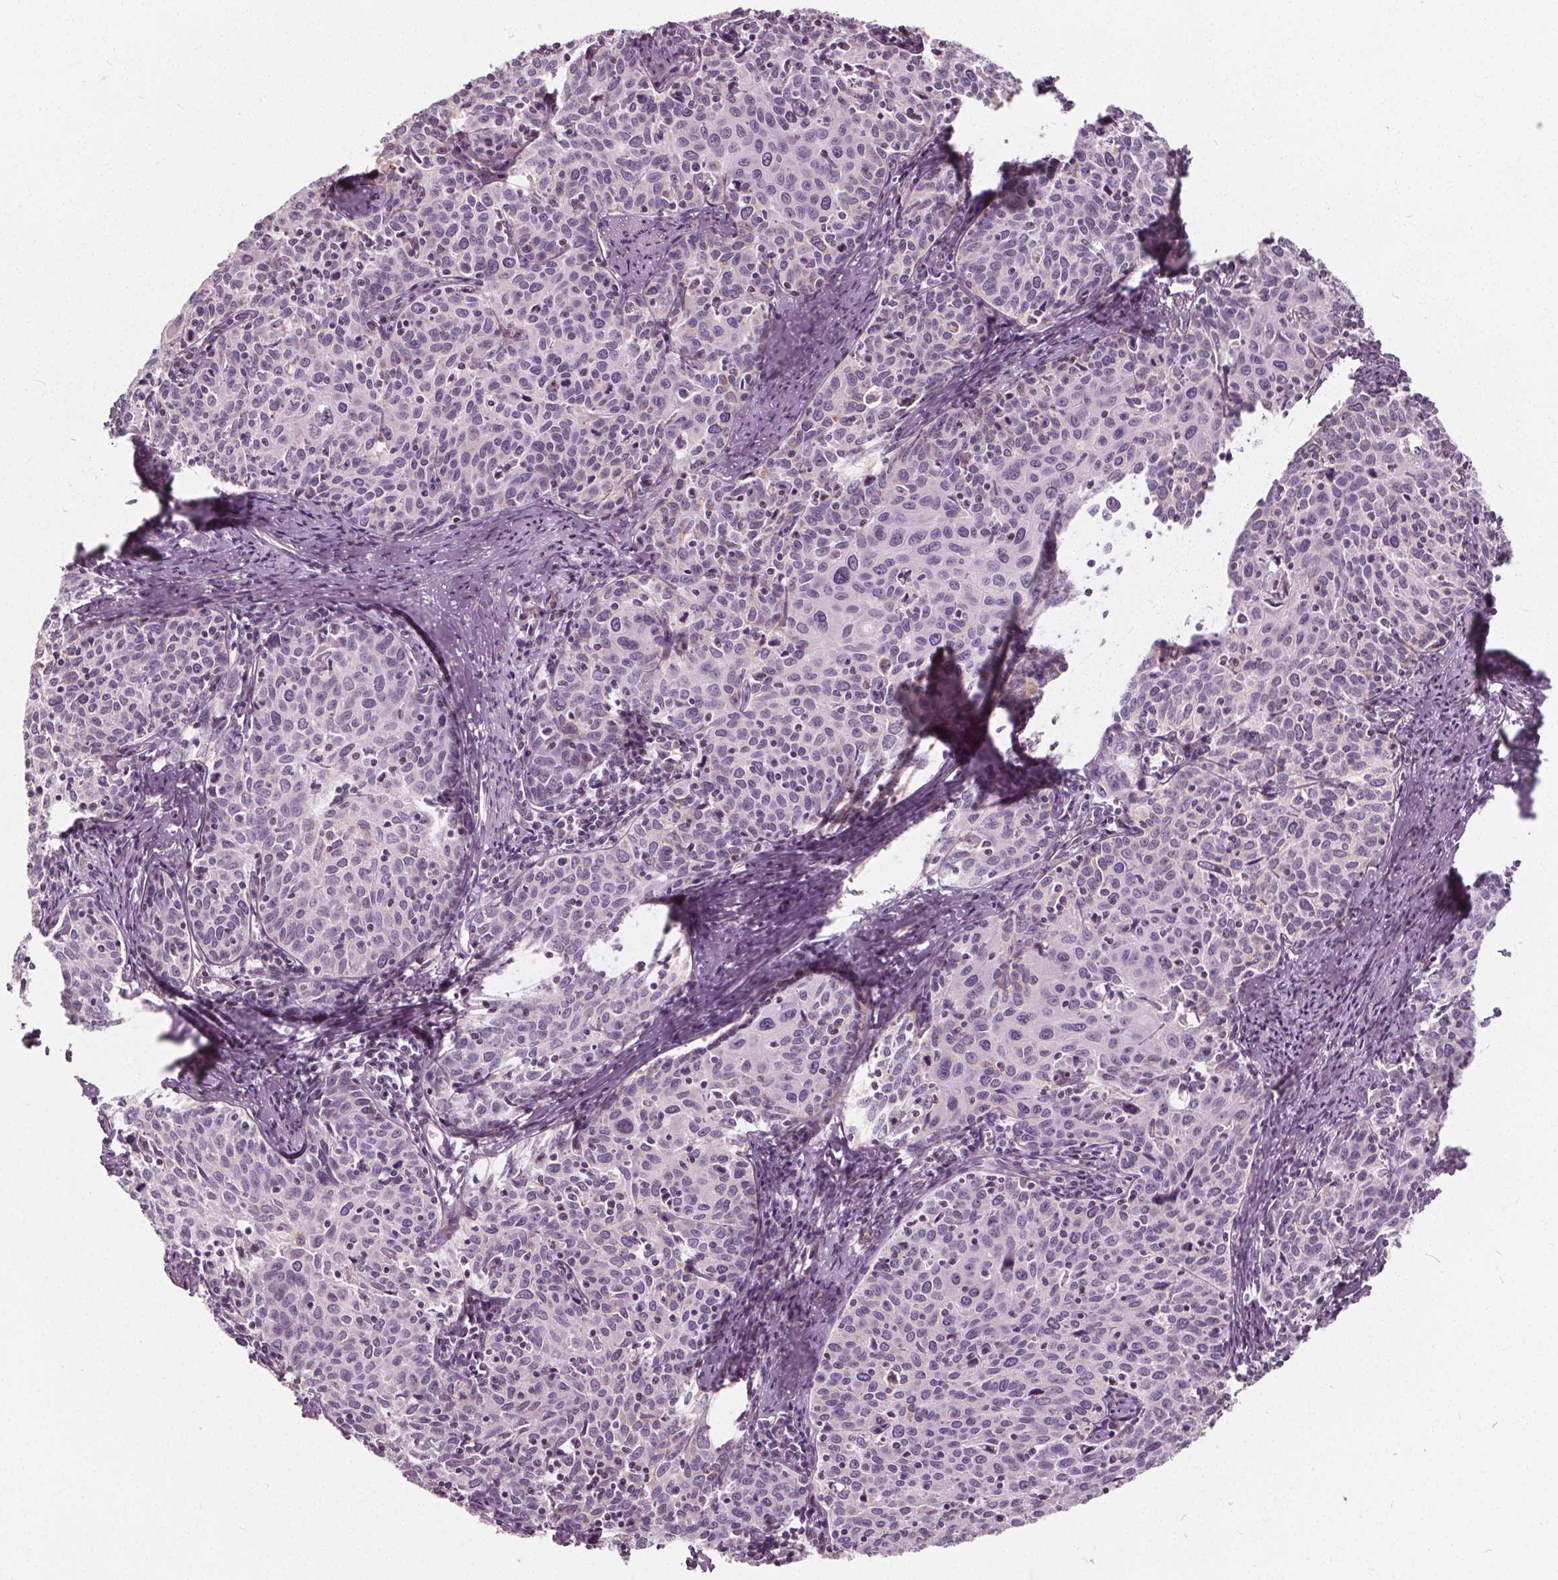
{"staining": {"intensity": "negative", "quantity": "none", "location": "none"}, "tissue": "cervical cancer", "cell_type": "Tumor cells", "image_type": "cancer", "snomed": [{"axis": "morphology", "description": "Squamous cell carcinoma, NOS"}, {"axis": "topography", "description": "Cervix"}], "caption": "Cervical cancer (squamous cell carcinoma) stained for a protein using immunohistochemistry displays no staining tumor cells.", "gene": "ECI2", "patient": {"sex": "female", "age": 62}}